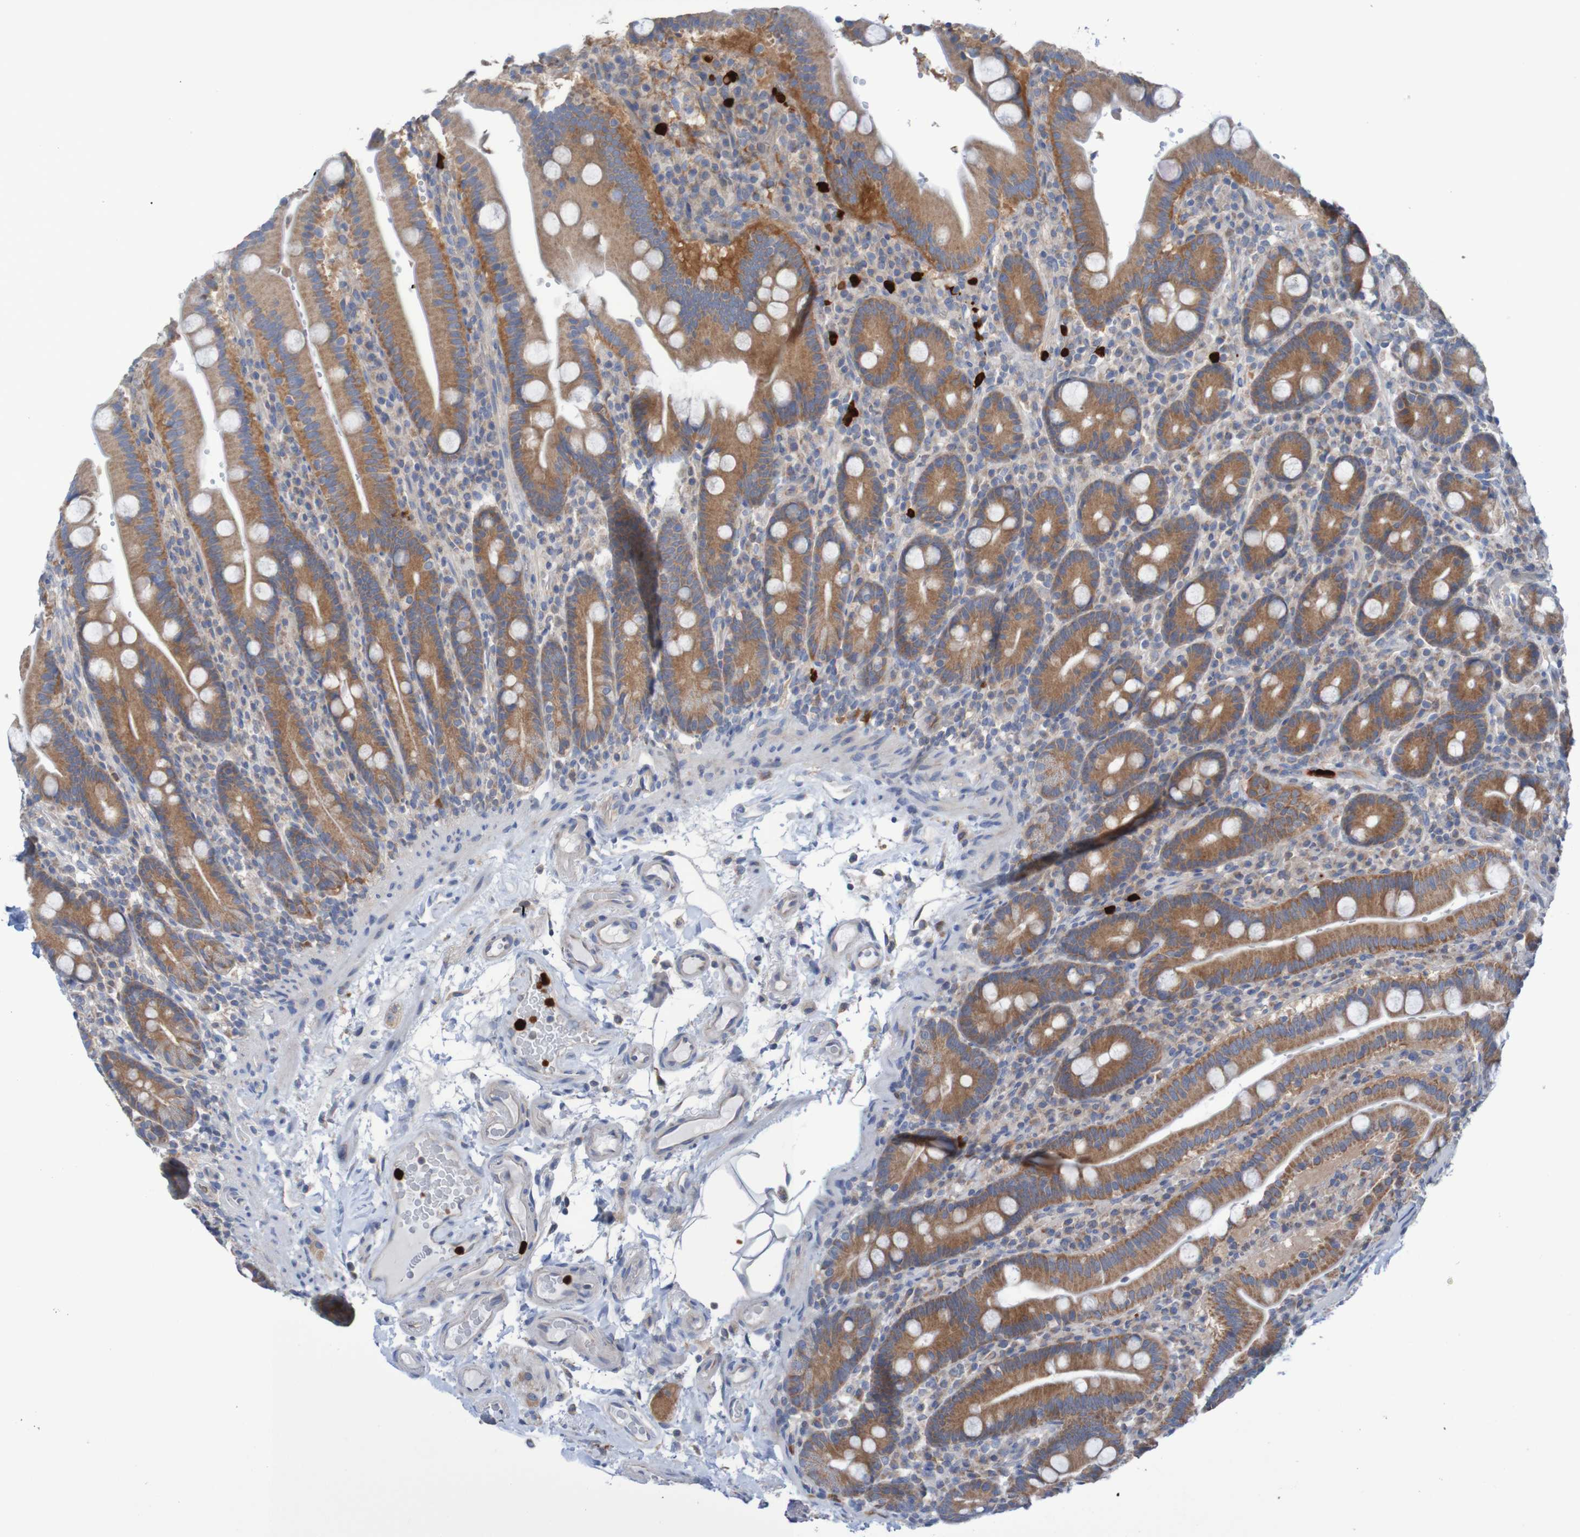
{"staining": {"intensity": "moderate", "quantity": ">75%", "location": "cytoplasmic/membranous"}, "tissue": "duodenum", "cell_type": "Glandular cells", "image_type": "normal", "snomed": [{"axis": "morphology", "description": "Normal tissue, NOS"}, {"axis": "topography", "description": "Small intestine, NOS"}], "caption": "Duodenum stained with DAB (3,3'-diaminobenzidine) IHC demonstrates medium levels of moderate cytoplasmic/membranous expression in approximately >75% of glandular cells.", "gene": "PARP4", "patient": {"sex": "female", "age": 71}}